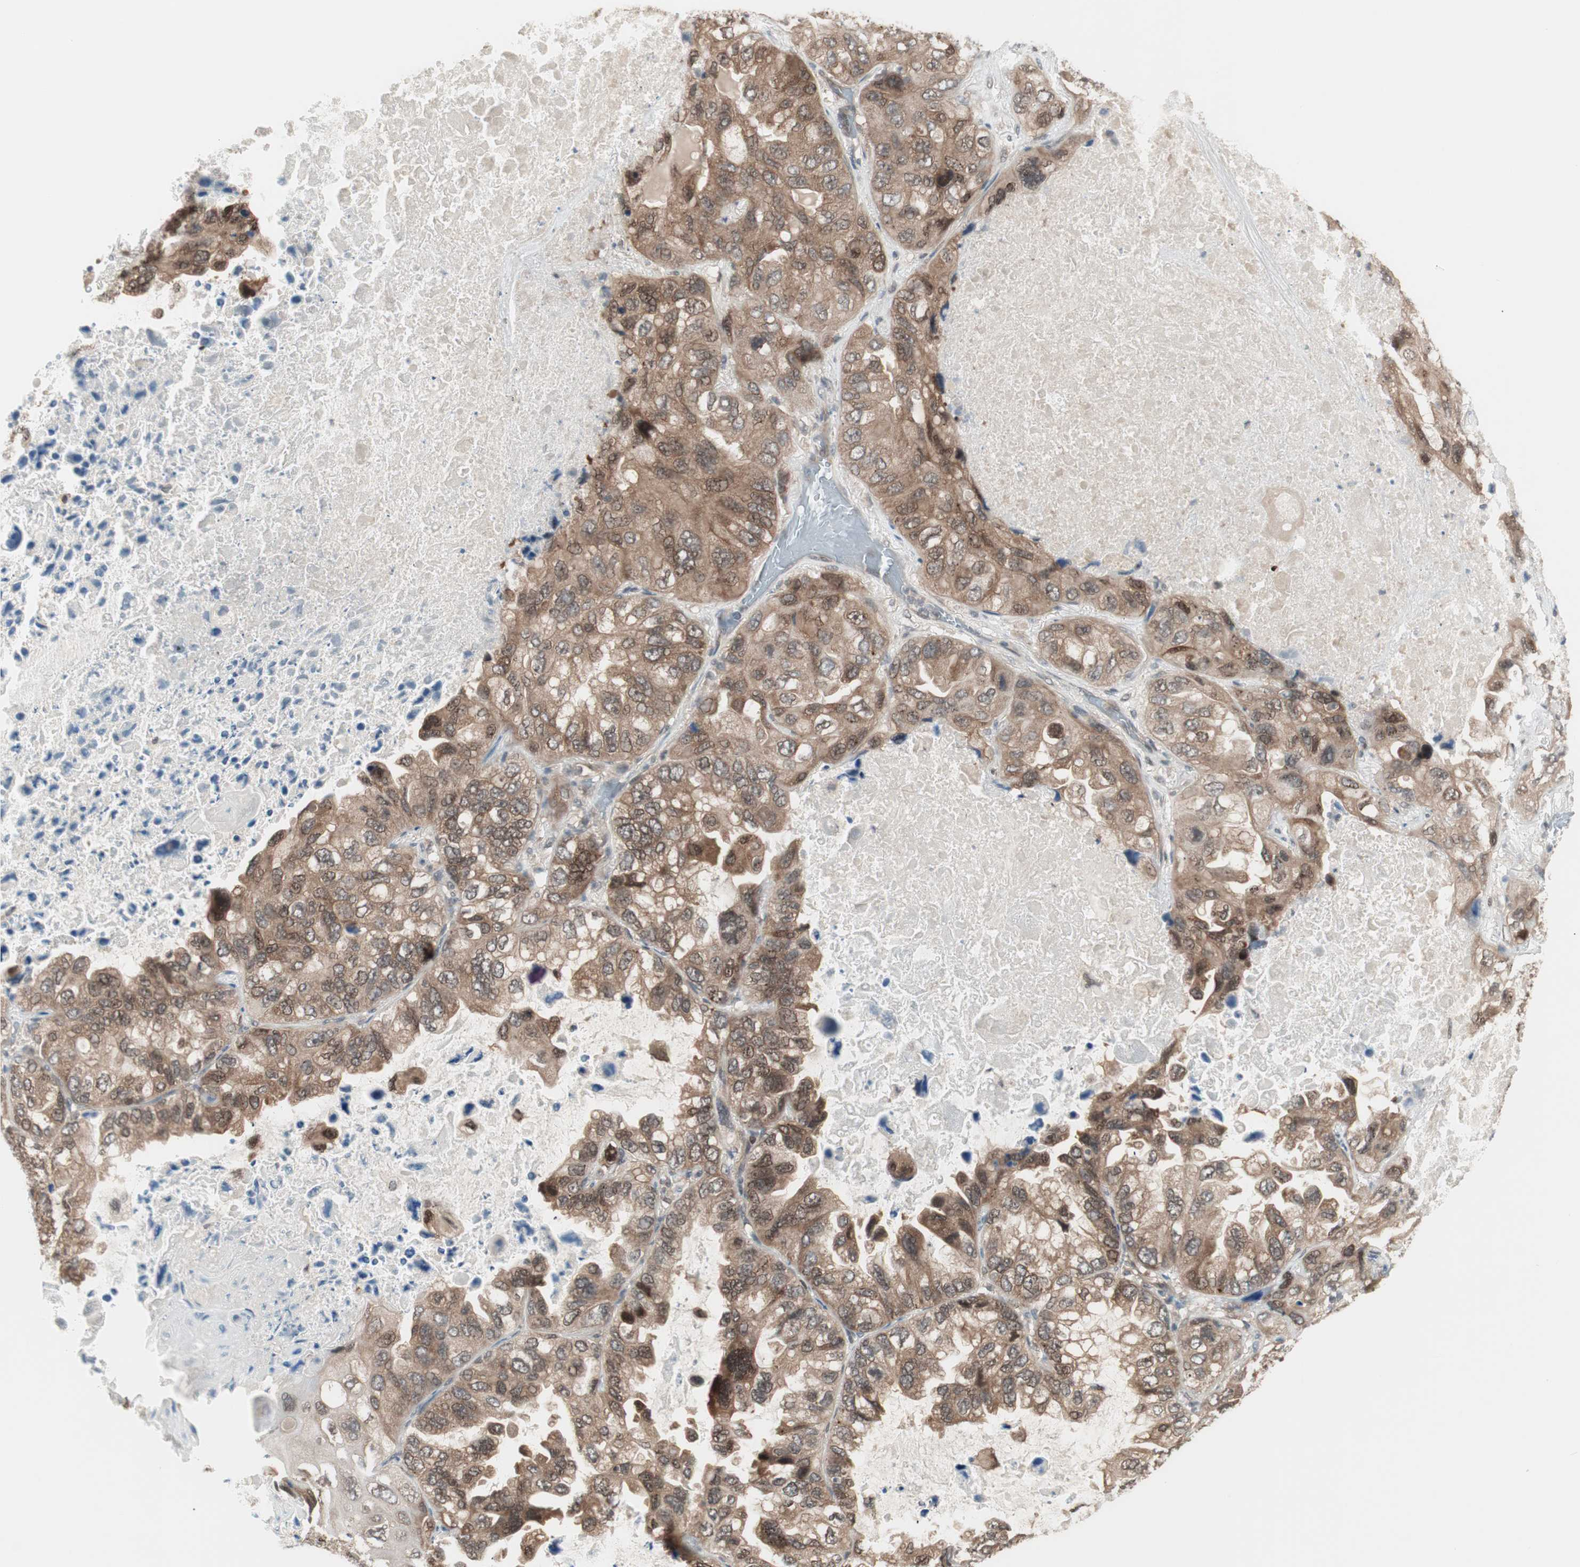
{"staining": {"intensity": "moderate", "quantity": ">75%", "location": "cytoplasmic/membranous,nuclear"}, "tissue": "lung cancer", "cell_type": "Tumor cells", "image_type": "cancer", "snomed": [{"axis": "morphology", "description": "Squamous cell carcinoma, NOS"}, {"axis": "topography", "description": "Lung"}], "caption": "Human squamous cell carcinoma (lung) stained for a protein (brown) reveals moderate cytoplasmic/membranous and nuclear positive positivity in about >75% of tumor cells.", "gene": "UBE2I", "patient": {"sex": "female", "age": 73}}